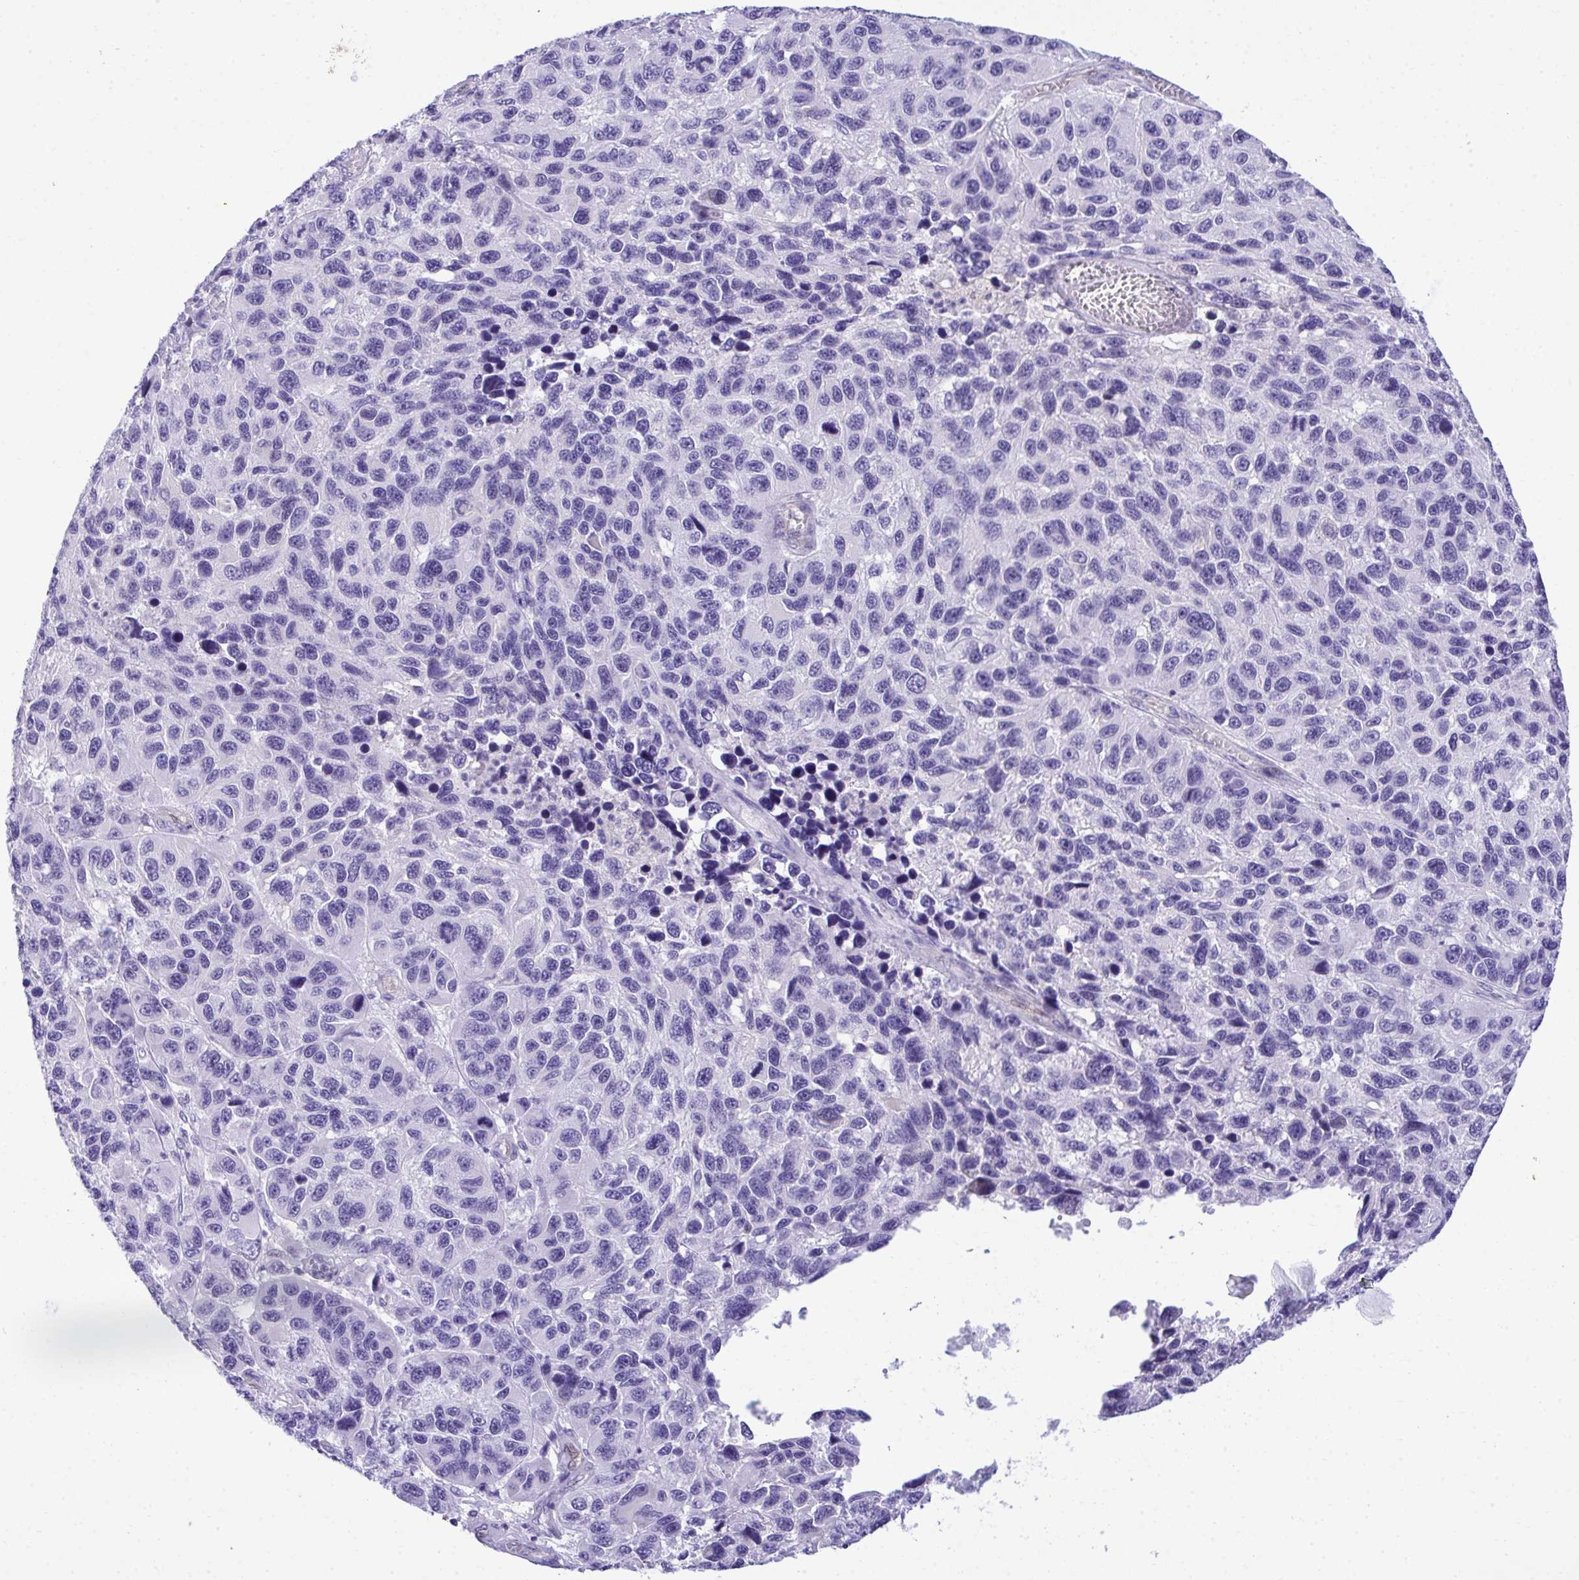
{"staining": {"intensity": "negative", "quantity": "none", "location": "none"}, "tissue": "melanoma", "cell_type": "Tumor cells", "image_type": "cancer", "snomed": [{"axis": "morphology", "description": "Malignant melanoma, NOS"}, {"axis": "topography", "description": "Skin"}], "caption": "Human malignant melanoma stained for a protein using IHC reveals no positivity in tumor cells.", "gene": "PGM2L1", "patient": {"sex": "male", "age": 53}}